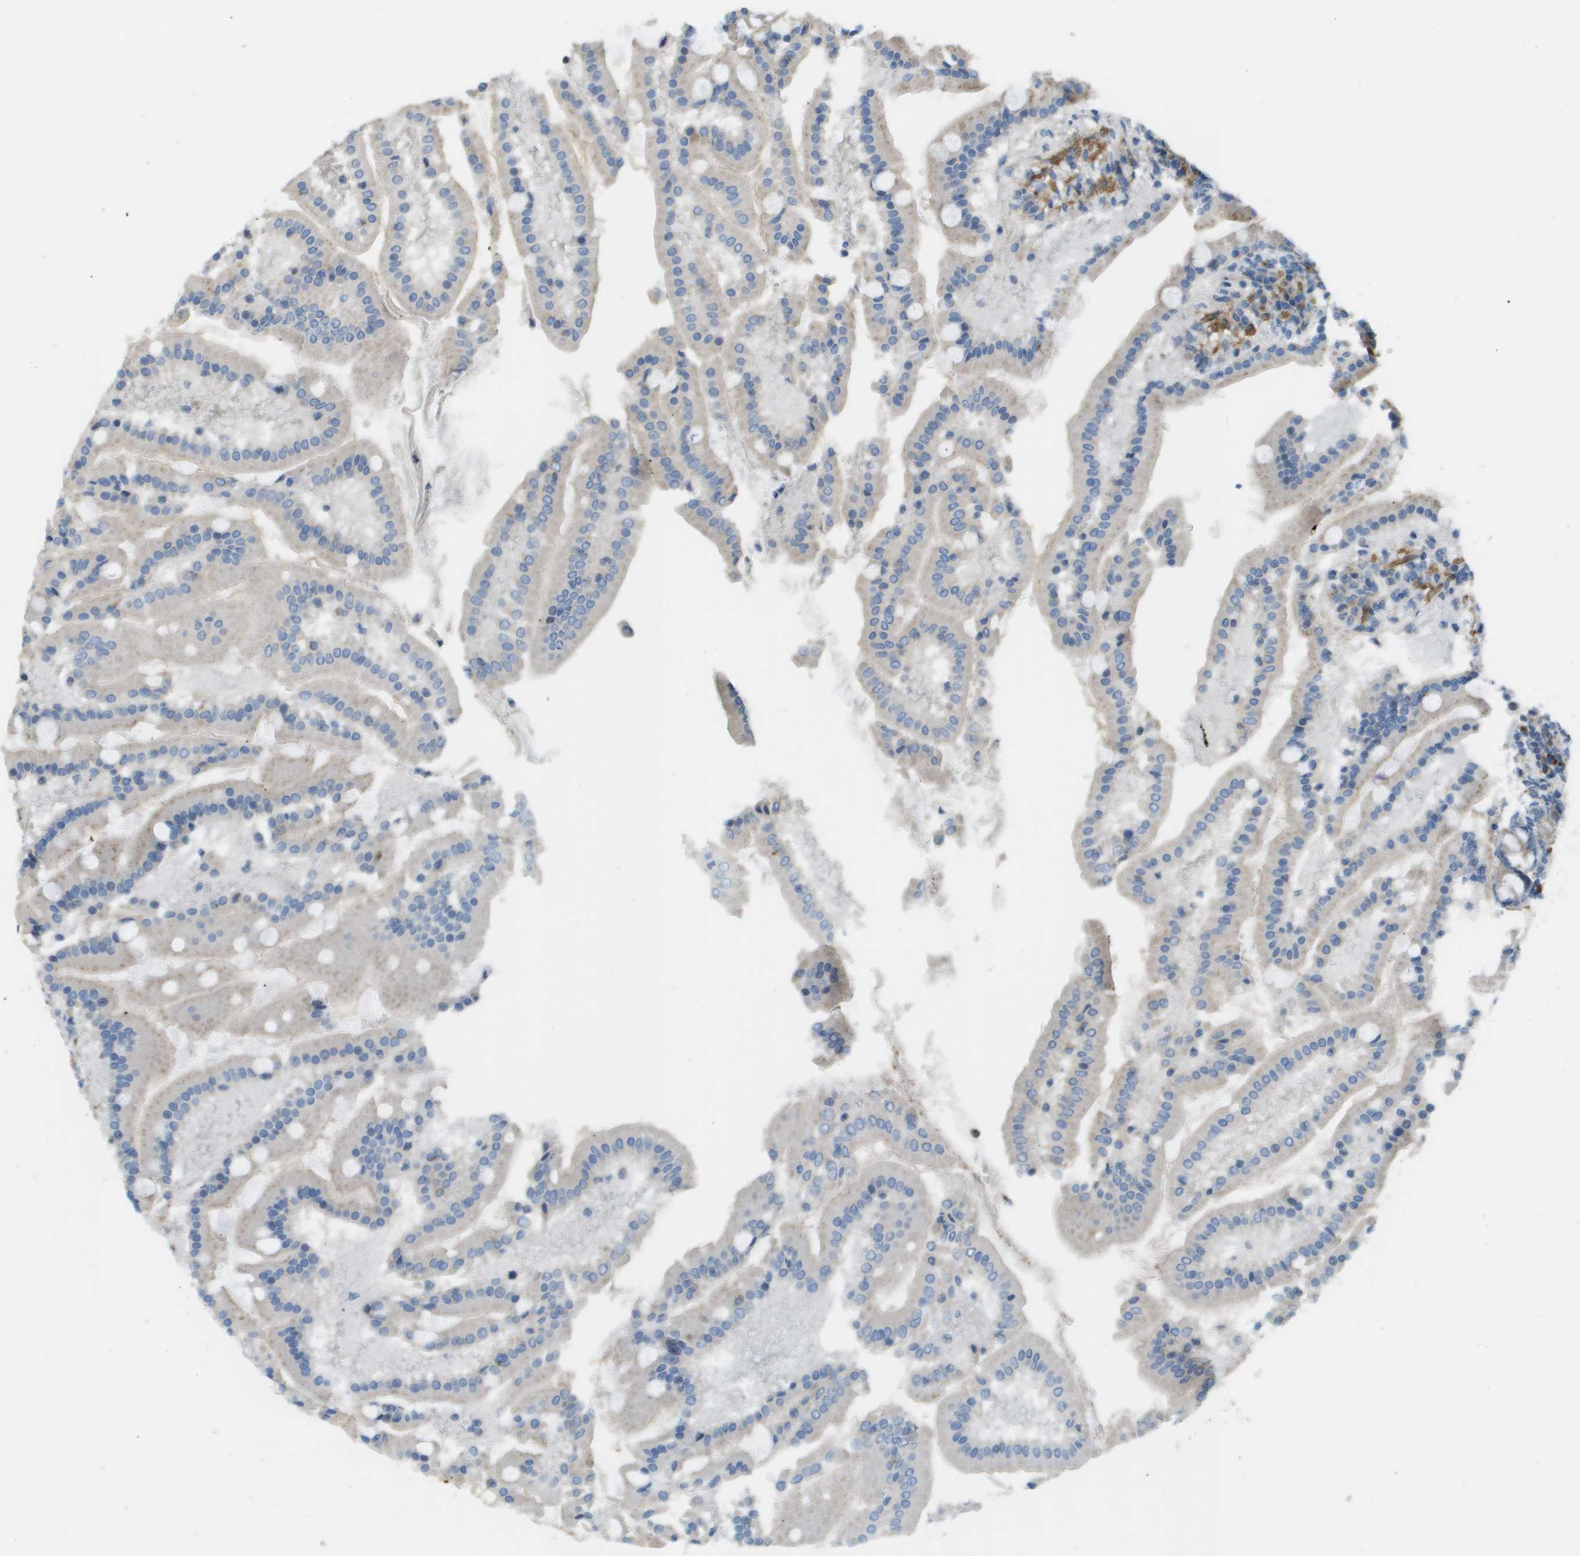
{"staining": {"intensity": "weak", "quantity": "25%-75%", "location": "cytoplasmic/membranous"}, "tissue": "duodenum", "cell_type": "Glandular cells", "image_type": "normal", "snomed": [{"axis": "morphology", "description": "Normal tissue, NOS"}, {"axis": "topography", "description": "Duodenum"}], "caption": "This photomicrograph shows normal duodenum stained with IHC to label a protein in brown. The cytoplasmic/membranous of glandular cells show weak positivity for the protein. Nuclei are counter-stained blue.", "gene": "MYH11", "patient": {"sex": "male", "age": 50}}